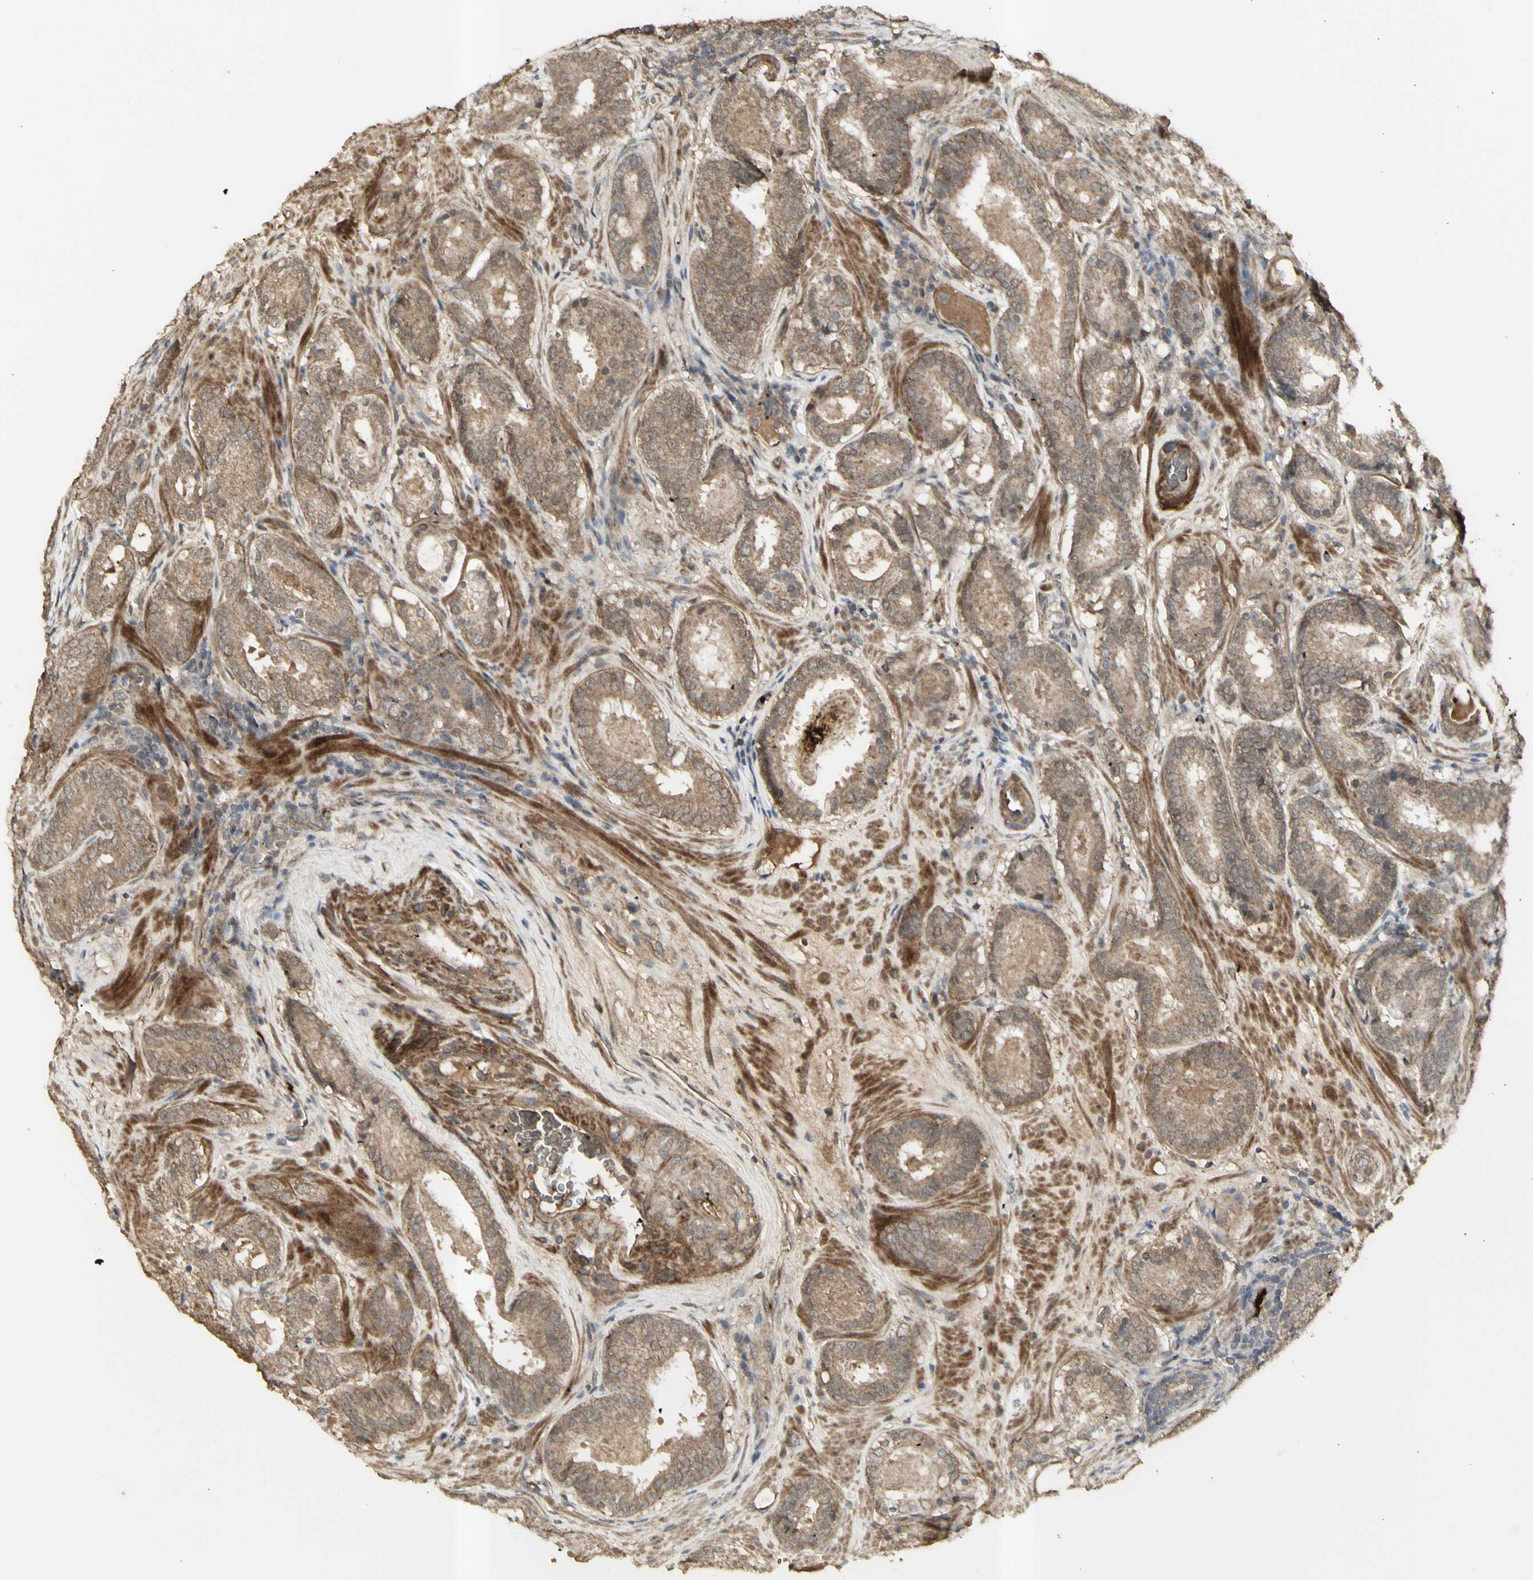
{"staining": {"intensity": "moderate", "quantity": ">75%", "location": "cytoplasmic/membranous"}, "tissue": "prostate cancer", "cell_type": "Tumor cells", "image_type": "cancer", "snomed": [{"axis": "morphology", "description": "Adenocarcinoma, Low grade"}, {"axis": "topography", "description": "Prostate"}], "caption": "Low-grade adenocarcinoma (prostate) stained with IHC reveals moderate cytoplasmic/membranous expression in approximately >75% of tumor cells.", "gene": "ALOX12", "patient": {"sex": "male", "age": 69}}